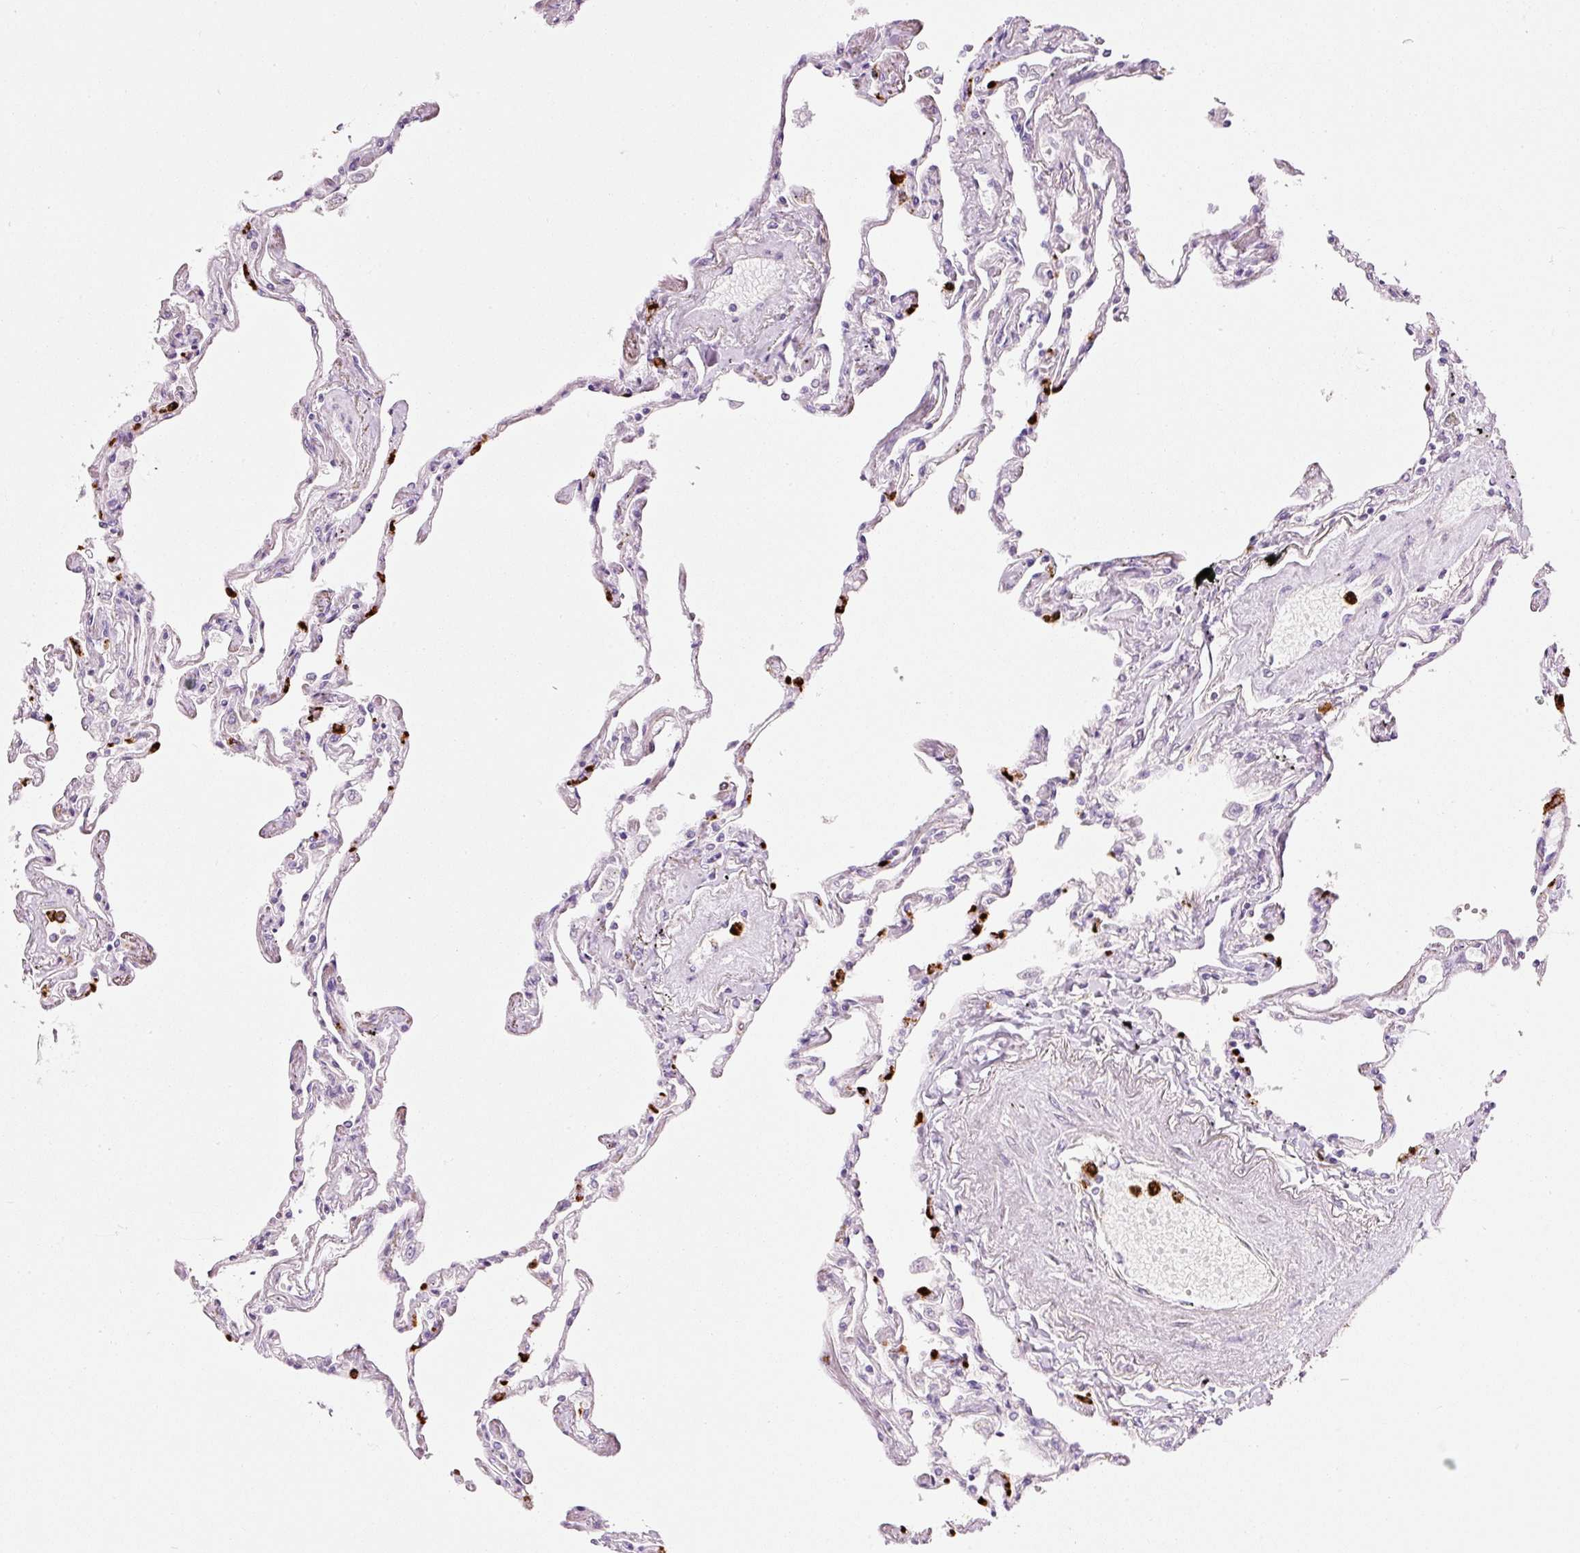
{"staining": {"intensity": "negative", "quantity": "none", "location": "none"}, "tissue": "lung", "cell_type": "Alveolar cells", "image_type": "normal", "snomed": [{"axis": "morphology", "description": "Normal tissue, NOS"}, {"axis": "topography", "description": "Lung"}], "caption": "This histopathology image is of benign lung stained with IHC to label a protein in brown with the nuclei are counter-stained blue. There is no staining in alveolar cells.", "gene": "MAP3K3", "patient": {"sex": "female", "age": 67}}